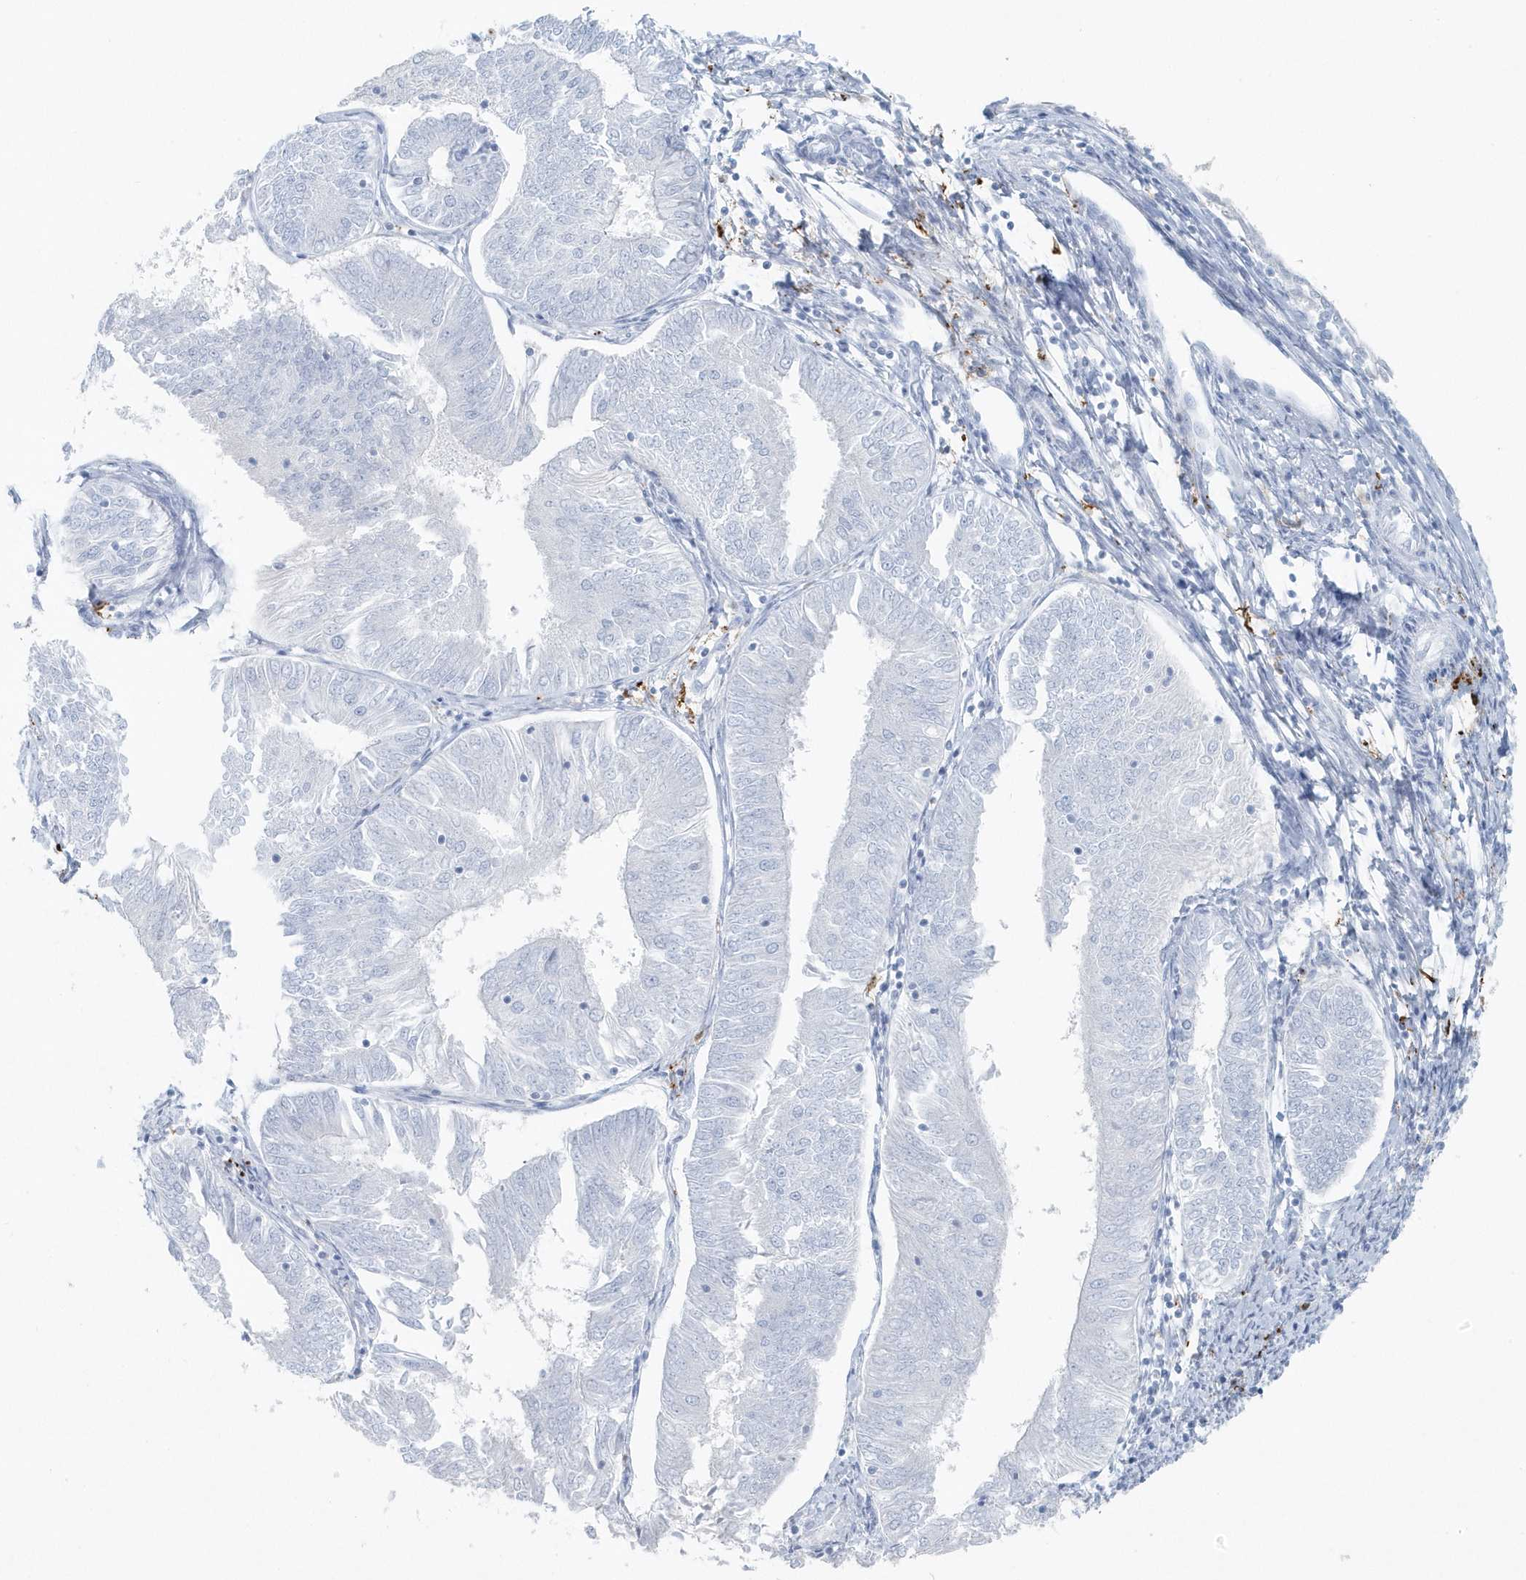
{"staining": {"intensity": "negative", "quantity": "none", "location": "none"}, "tissue": "endometrial cancer", "cell_type": "Tumor cells", "image_type": "cancer", "snomed": [{"axis": "morphology", "description": "Adenocarcinoma, NOS"}, {"axis": "topography", "description": "Endometrium"}], "caption": "This micrograph is of adenocarcinoma (endometrial) stained with immunohistochemistry (IHC) to label a protein in brown with the nuclei are counter-stained blue. There is no staining in tumor cells. (DAB (3,3'-diaminobenzidine) immunohistochemistry (IHC) visualized using brightfield microscopy, high magnification).", "gene": "FAM98A", "patient": {"sex": "female", "age": 58}}